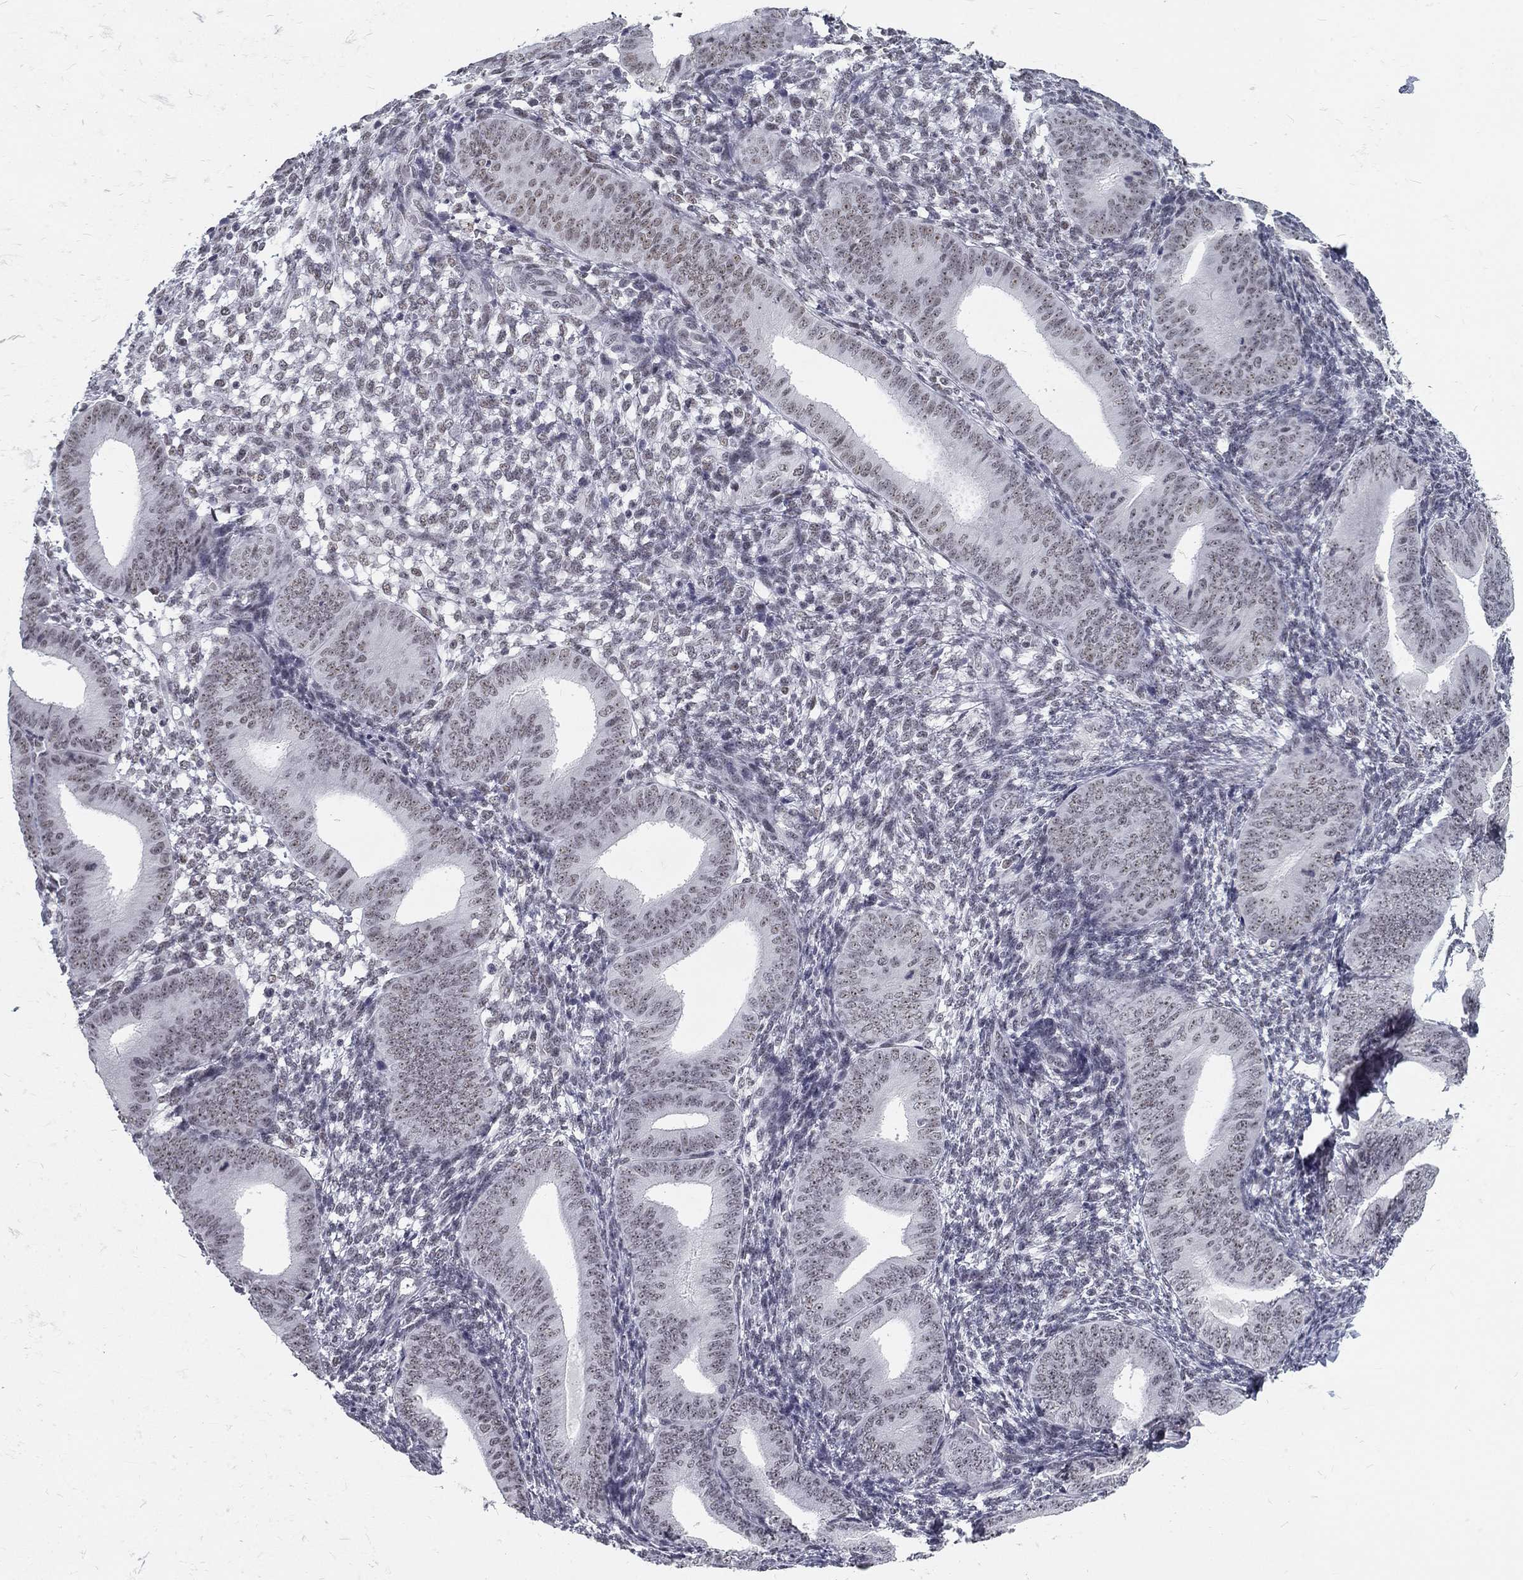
{"staining": {"intensity": "negative", "quantity": "none", "location": "none"}, "tissue": "endometrium", "cell_type": "Cells in endometrial stroma", "image_type": "normal", "snomed": [{"axis": "morphology", "description": "Normal tissue, NOS"}, {"axis": "topography", "description": "Endometrium"}], "caption": "This is an immunohistochemistry image of normal human endometrium. There is no staining in cells in endometrial stroma.", "gene": "SNORC", "patient": {"sex": "female", "age": 39}}